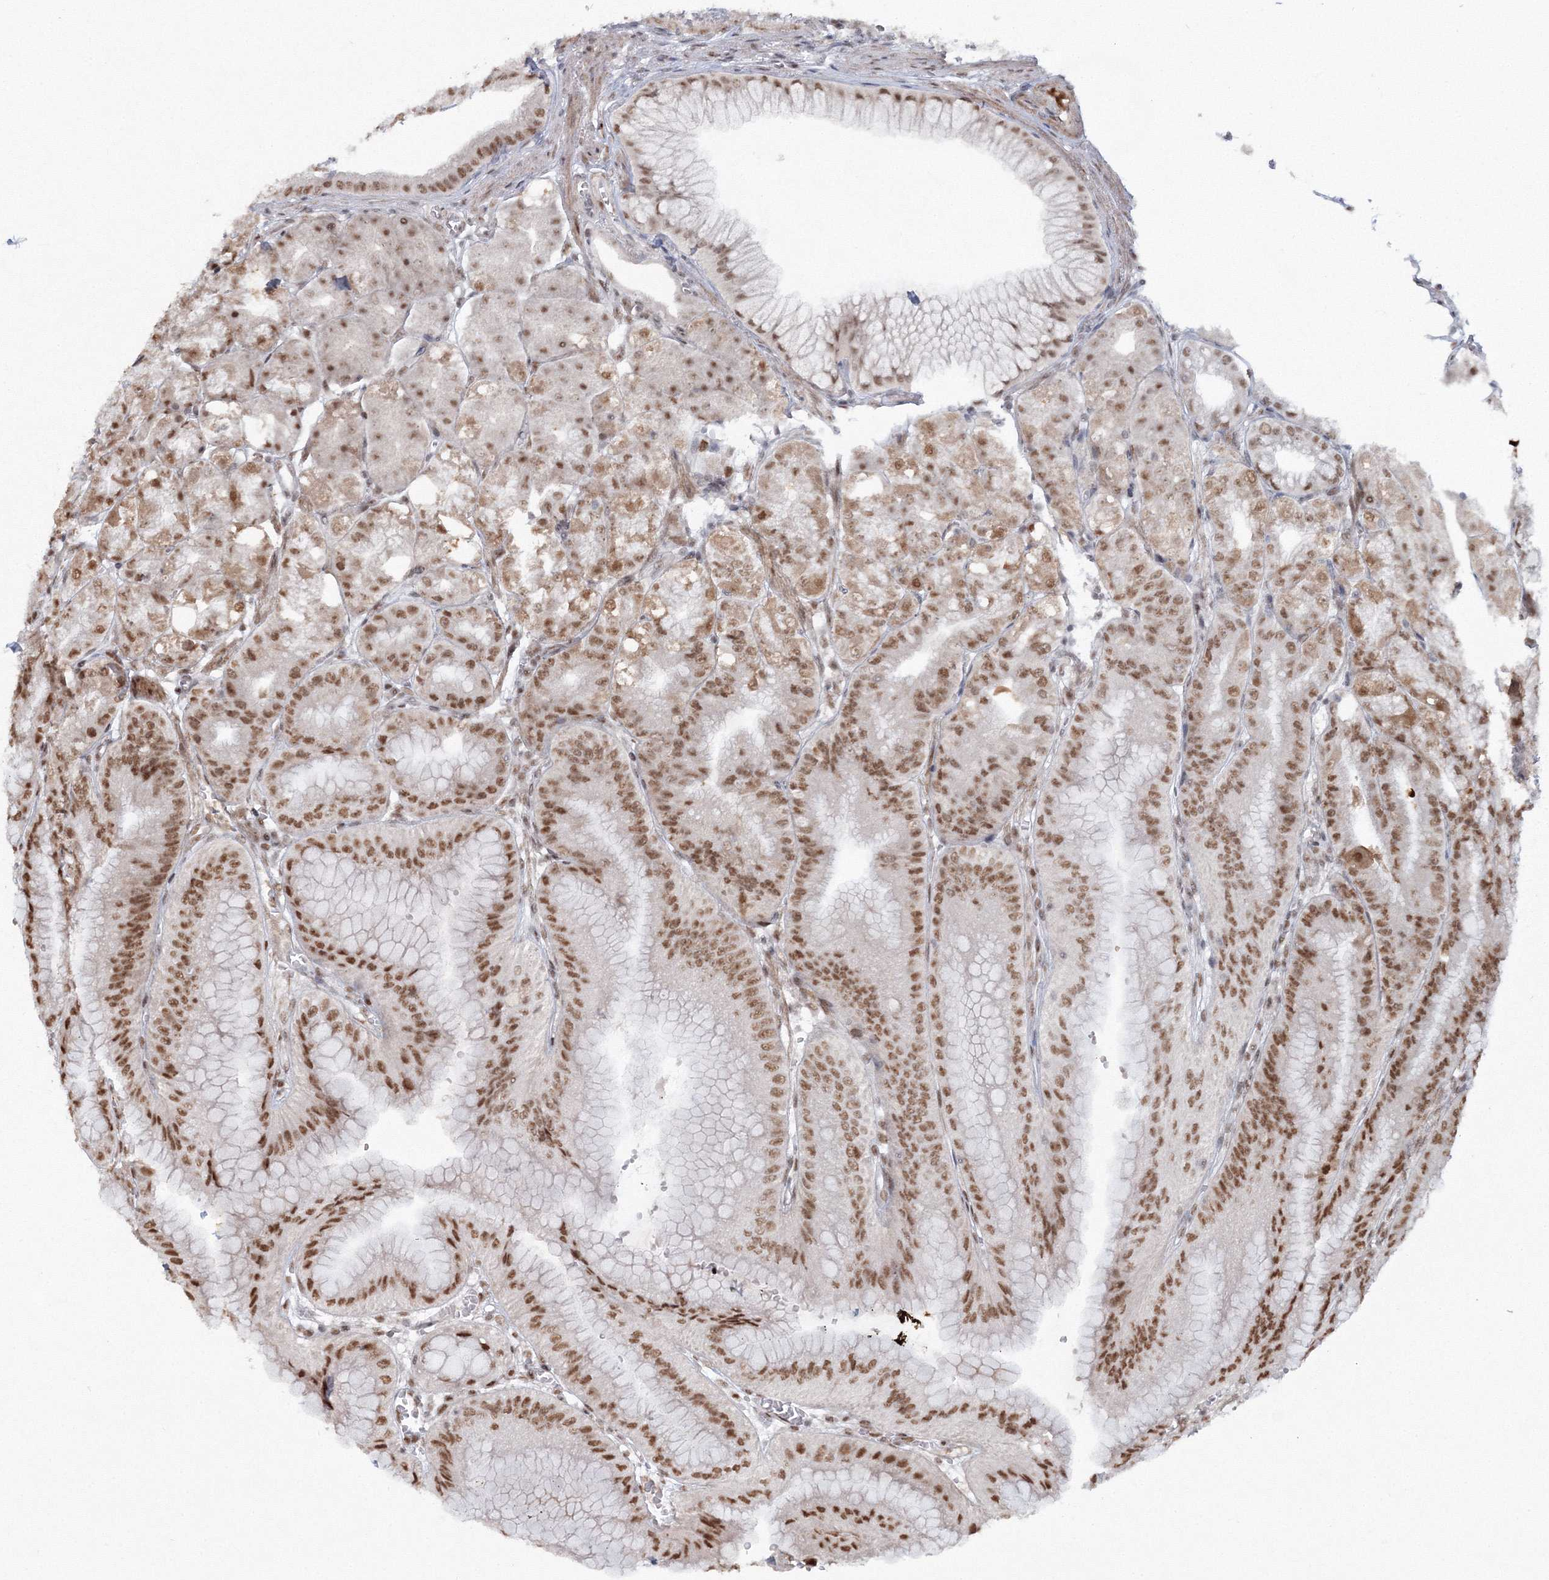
{"staining": {"intensity": "moderate", "quantity": ">75%", "location": "cytoplasmic/membranous,nuclear"}, "tissue": "stomach", "cell_type": "Glandular cells", "image_type": "normal", "snomed": [{"axis": "morphology", "description": "Normal tissue, NOS"}, {"axis": "topography", "description": "Stomach, upper"}, {"axis": "topography", "description": "Stomach, lower"}], "caption": "A medium amount of moderate cytoplasmic/membranous,nuclear expression is present in about >75% of glandular cells in normal stomach.", "gene": "C3orf33", "patient": {"sex": "male", "age": 71}}